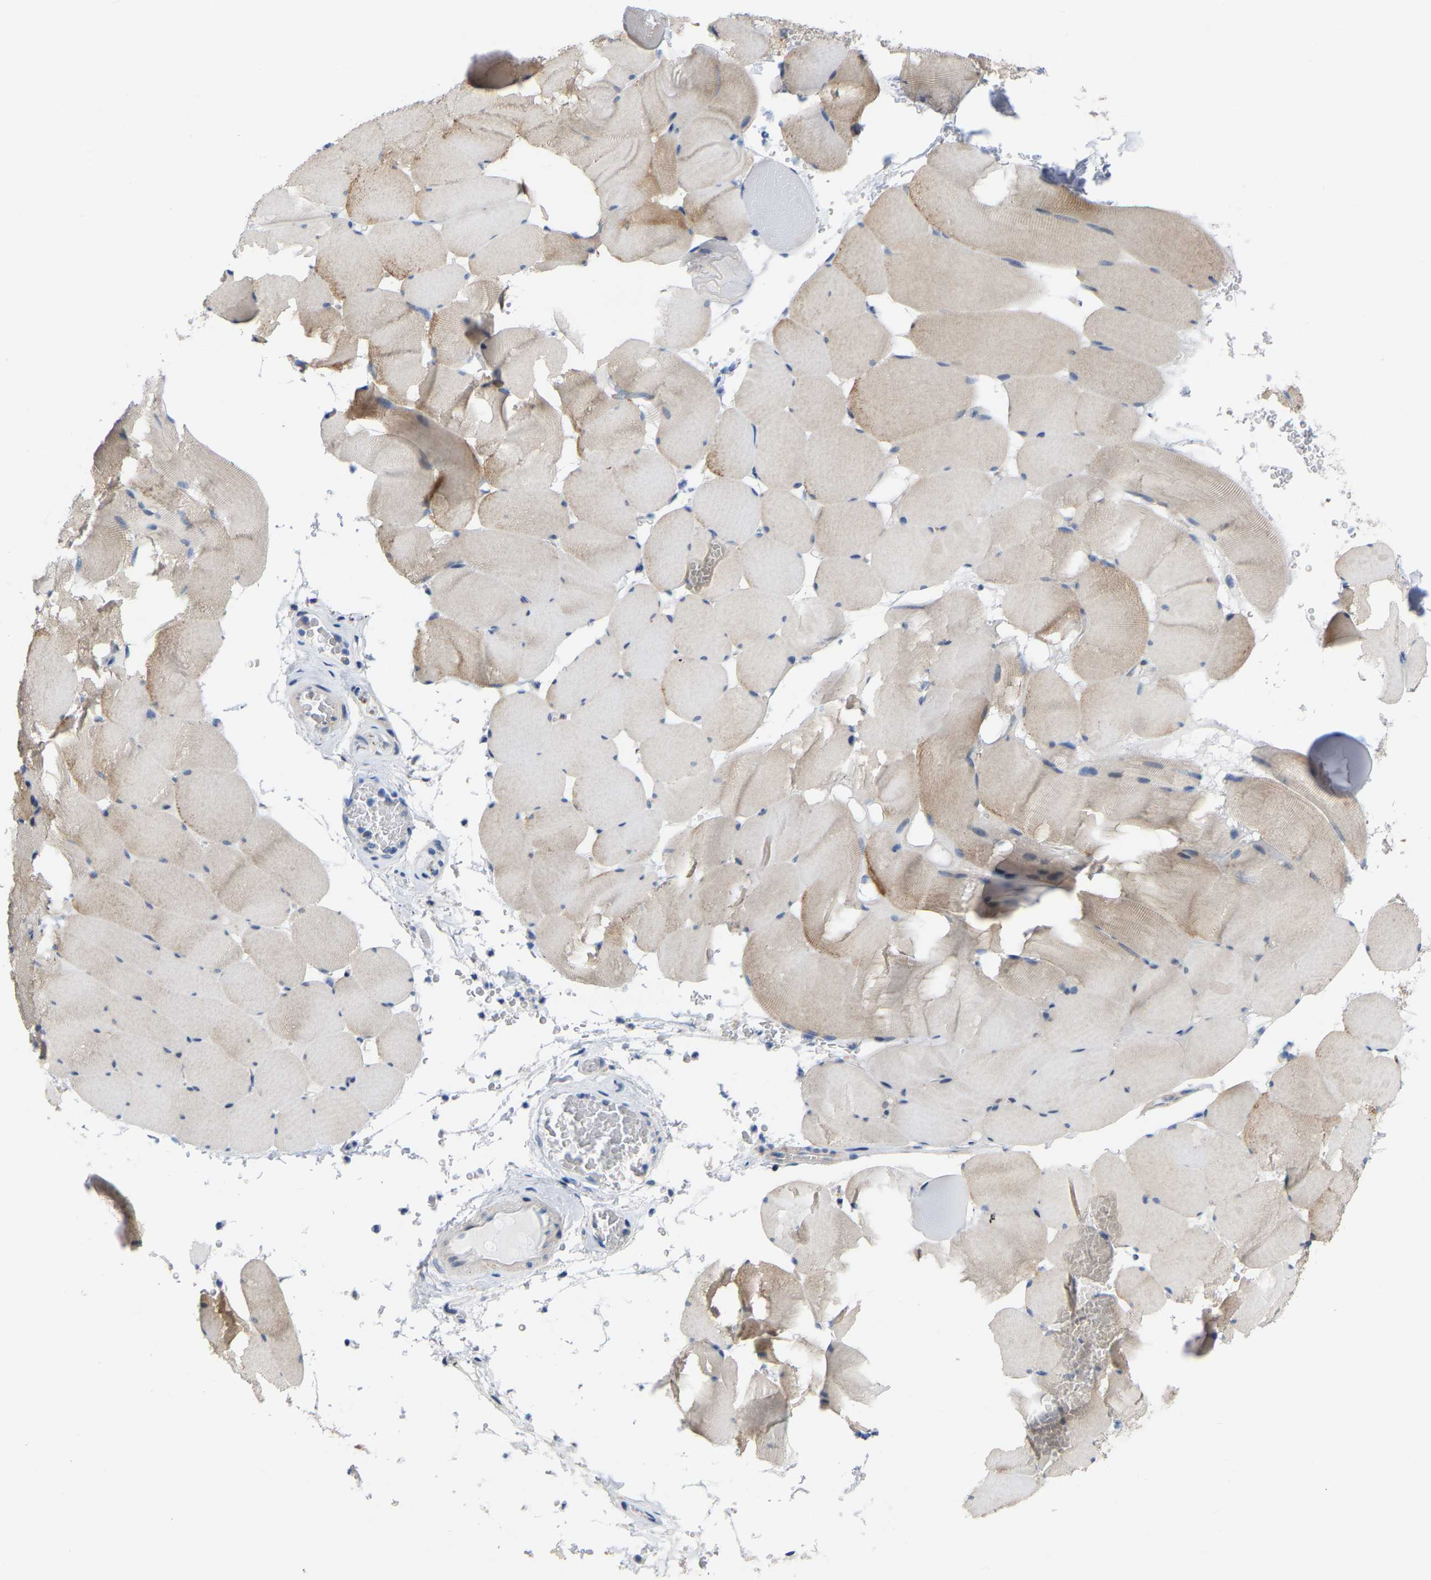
{"staining": {"intensity": "weak", "quantity": ">75%", "location": "cytoplasmic/membranous"}, "tissue": "skeletal muscle", "cell_type": "Myocytes", "image_type": "normal", "snomed": [{"axis": "morphology", "description": "Normal tissue, NOS"}, {"axis": "topography", "description": "Skeletal muscle"}], "caption": "DAB immunohistochemical staining of unremarkable skeletal muscle demonstrates weak cytoplasmic/membranous protein positivity in approximately >75% of myocytes.", "gene": "ABTB2", "patient": {"sex": "male", "age": 62}}